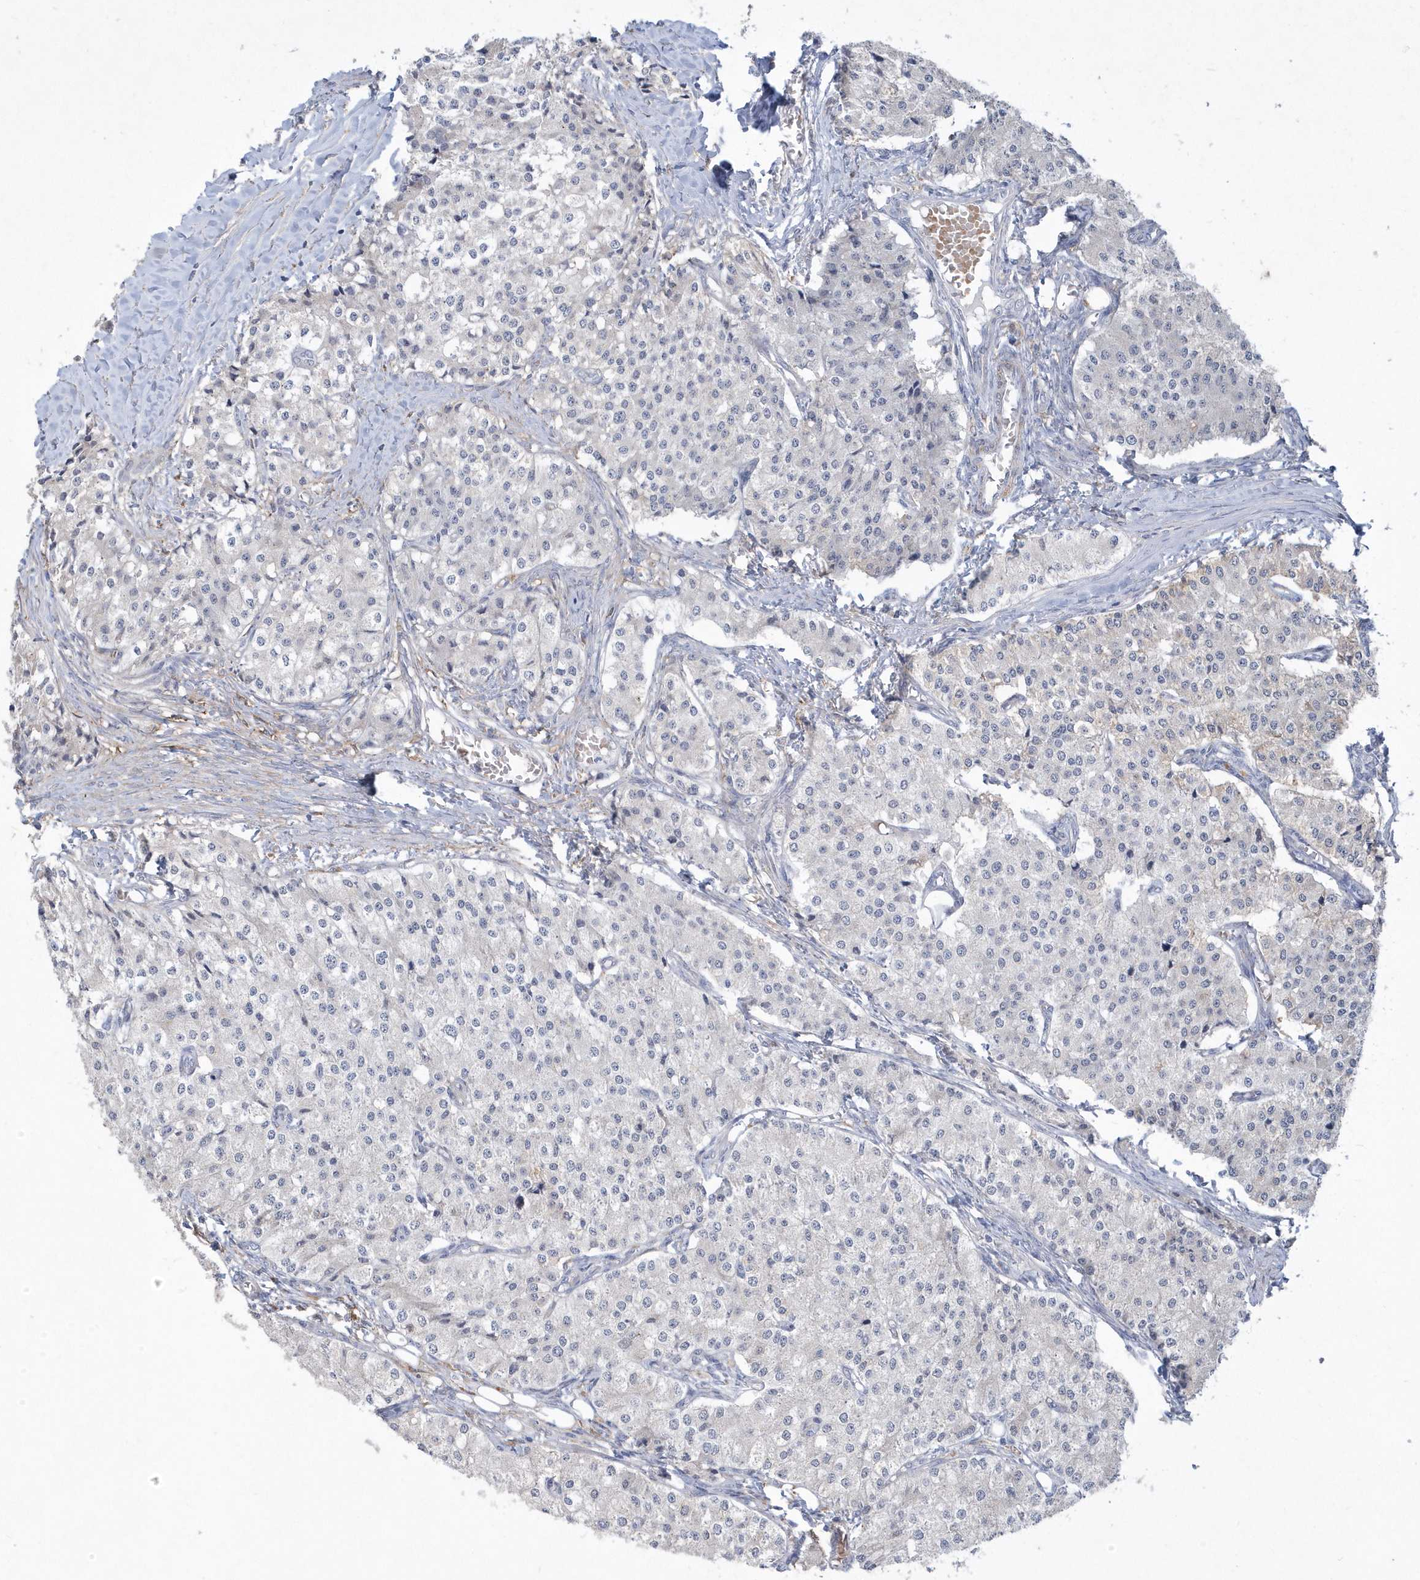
{"staining": {"intensity": "negative", "quantity": "none", "location": "none"}, "tissue": "carcinoid", "cell_type": "Tumor cells", "image_type": "cancer", "snomed": [{"axis": "morphology", "description": "Carcinoid, malignant, NOS"}, {"axis": "topography", "description": "Colon"}], "caption": "An immunohistochemistry photomicrograph of carcinoid is shown. There is no staining in tumor cells of carcinoid.", "gene": "TSPEAR", "patient": {"sex": "female", "age": 52}}